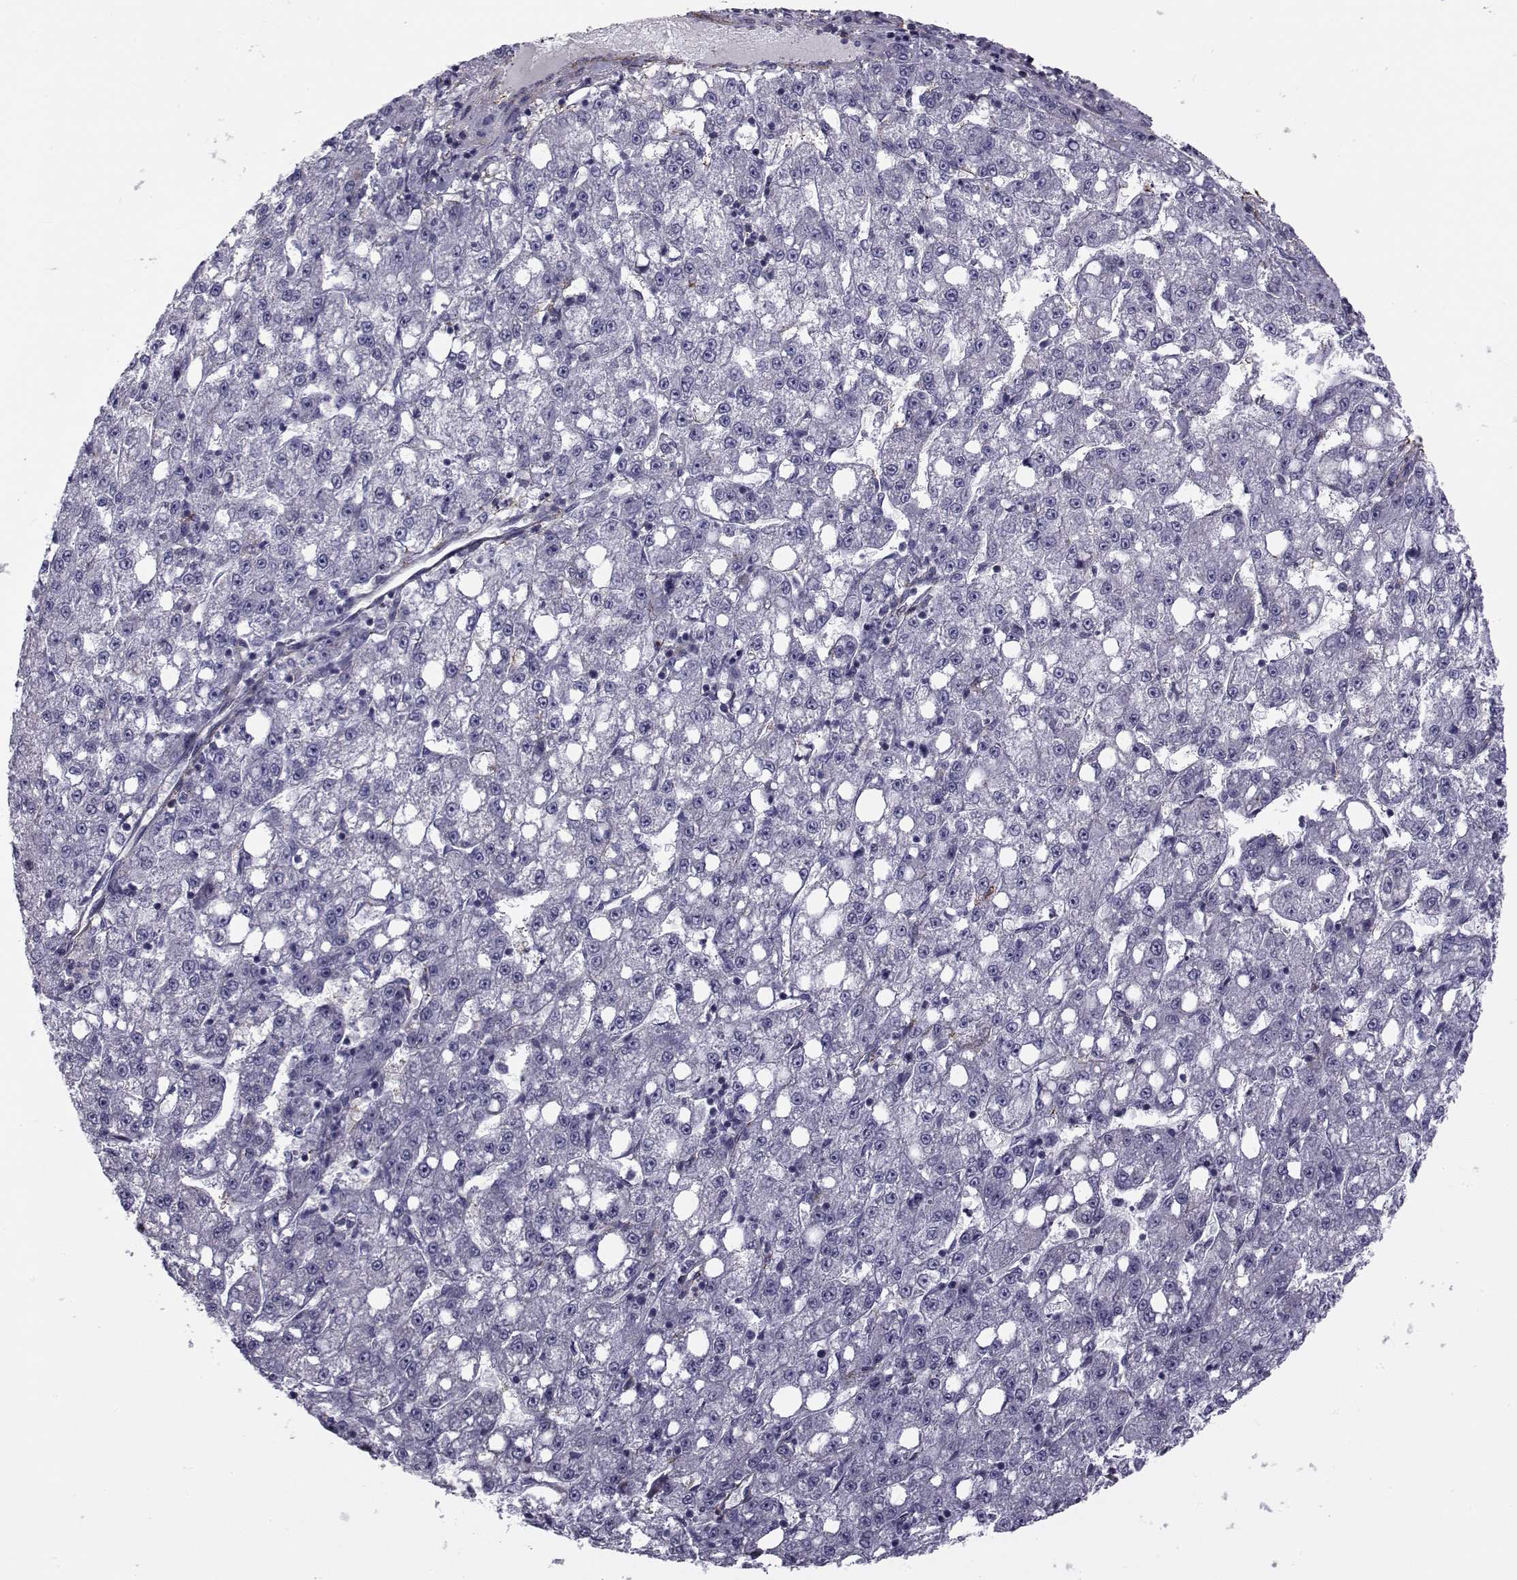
{"staining": {"intensity": "negative", "quantity": "none", "location": "none"}, "tissue": "liver cancer", "cell_type": "Tumor cells", "image_type": "cancer", "snomed": [{"axis": "morphology", "description": "Carcinoma, Hepatocellular, NOS"}, {"axis": "topography", "description": "Liver"}], "caption": "A high-resolution micrograph shows IHC staining of hepatocellular carcinoma (liver), which demonstrates no significant expression in tumor cells.", "gene": "LRRC27", "patient": {"sex": "female", "age": 65}}